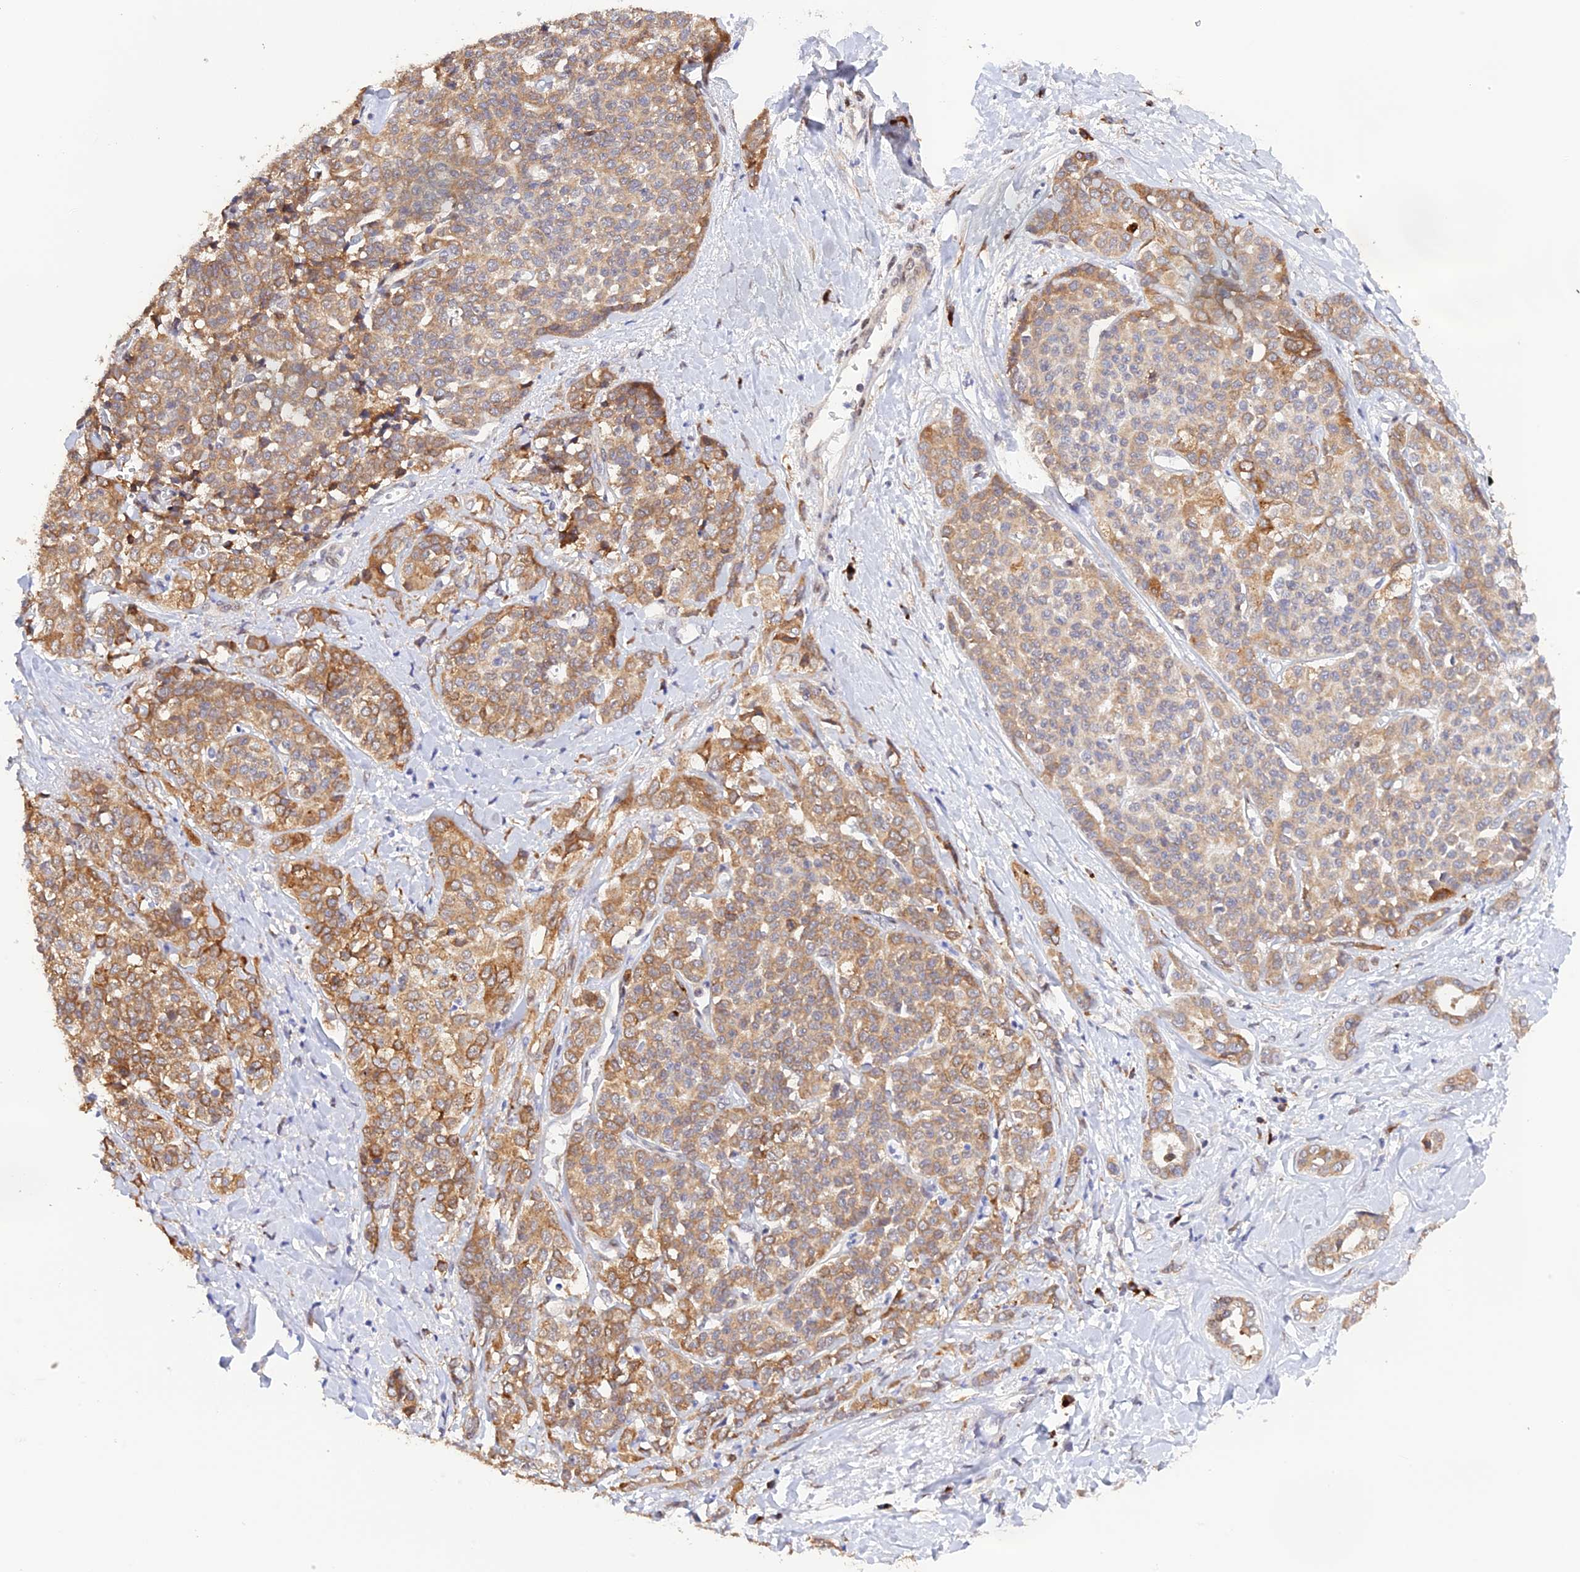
{"staining": {"intensity": "moderate", "quantity": ">75%", "location": "cytoplasmic/membranous"}, "tissue": "liver cancer", "cell_type": "Tumor cells", "image_type": "cancer", "snomed": [{"axis": "morphology", "description": "Cholangiocarcinoma"}, {"axis": "topography", "description": "Liver"}], "caption": "Liver cancer (cholangiocarcinoma) tissue exhibits moderate cytoplasmic/membranous positivity in approximately >75% of tumor cells (Brightfield microscopy of DAB IHC at high magnification).", "gene": "SNX17", "patient": {"sex": "female", "age": 77}}